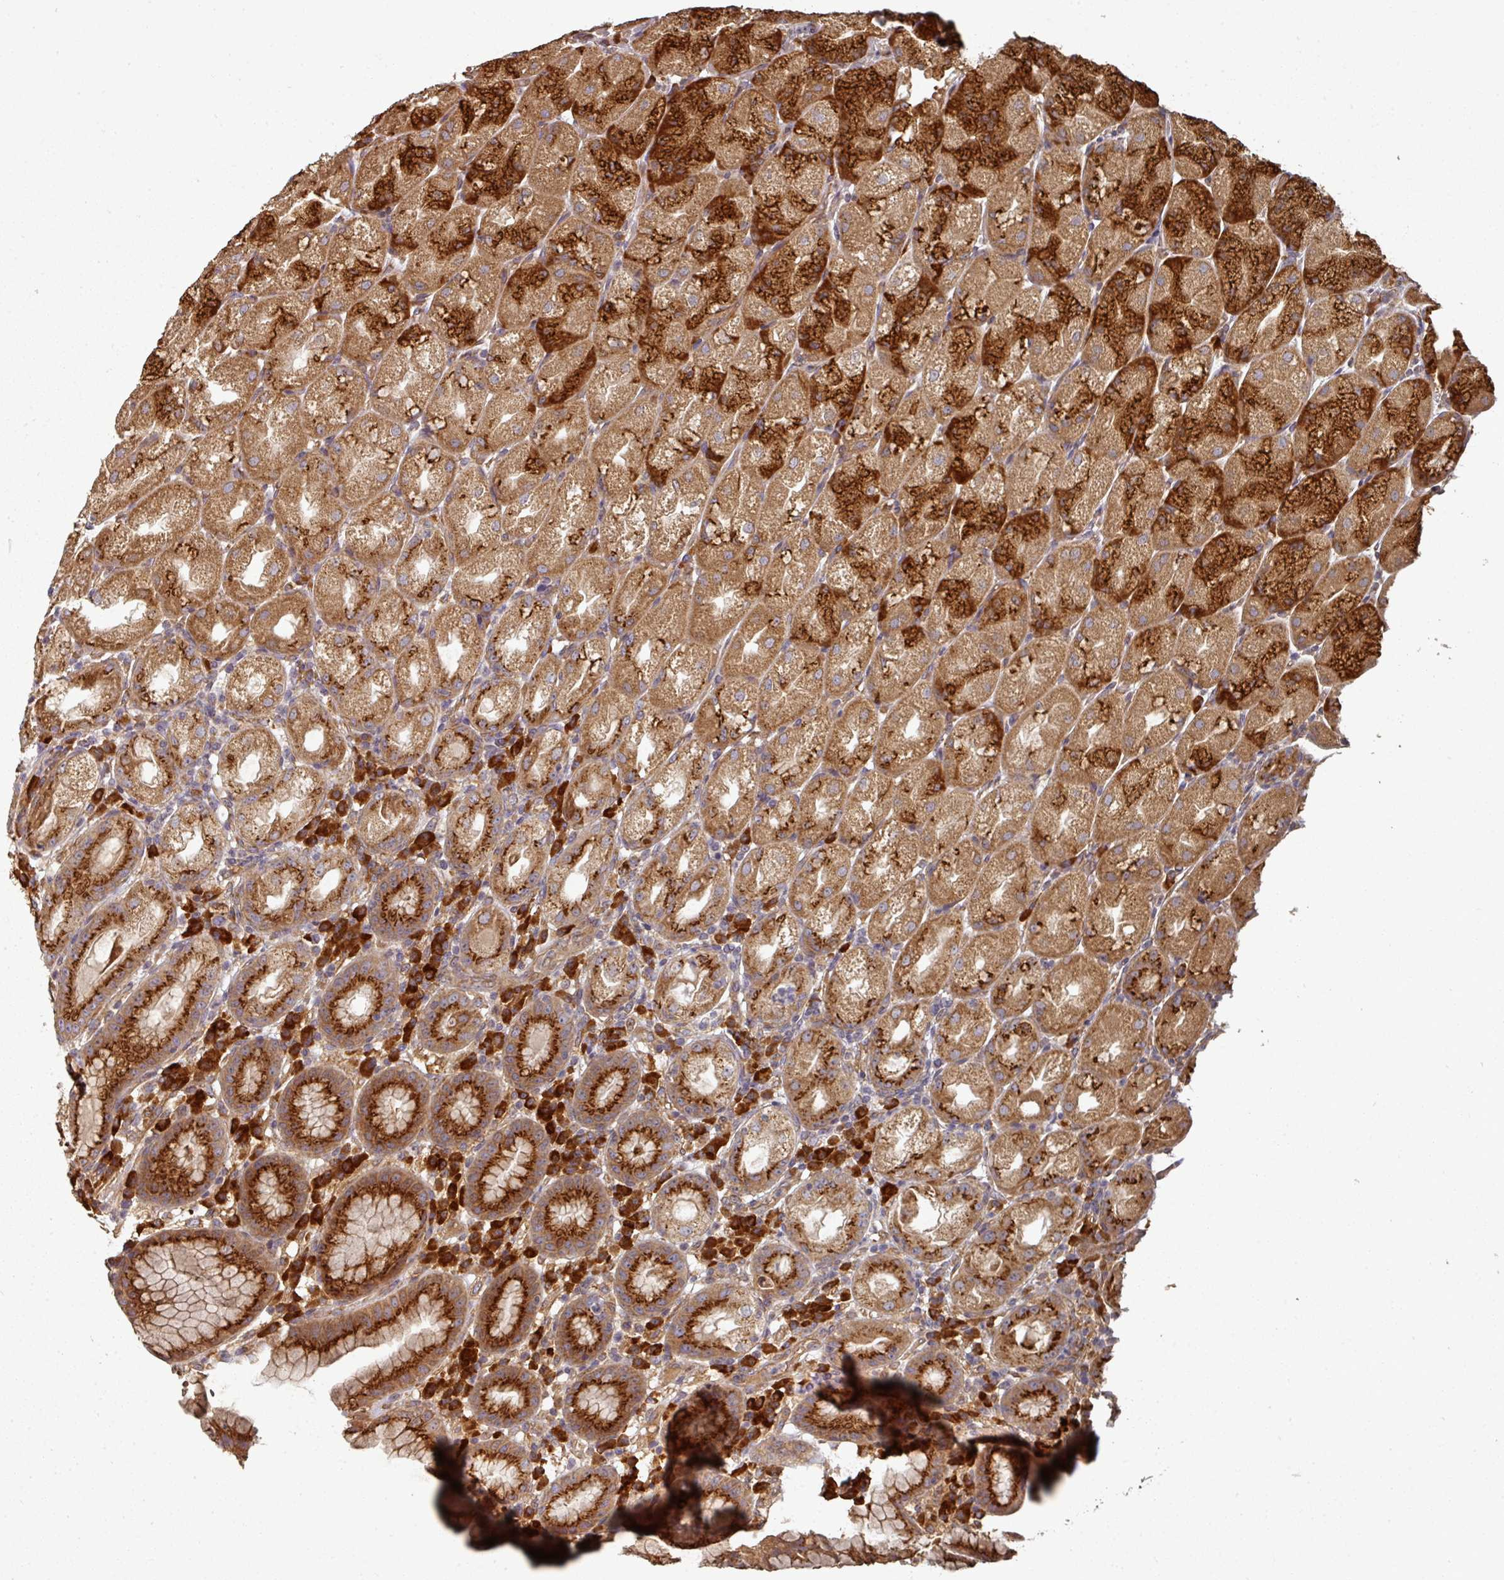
{"staining": {"intensity": "strong", "quantity": ">75%", "location": "cytoplasmic/membranous"}, "tissue": "stomach", "cell_type": "Glandular cells", "image_type": "normal", "snomed": [{"axis": "morphology", "description": "Normal tissue, NOS"}, {"axis": "topography", "description": "Stomach, upper"}], "caption": "Immunohistochemical staining of normal human stomach displays strong cytoplasmic/membranous protein expression in approximately >75% of glandular cells. Nuclei are stained in blue.", "gene": "EDEM2", "patient": {"sex": "male", "age": 52}}